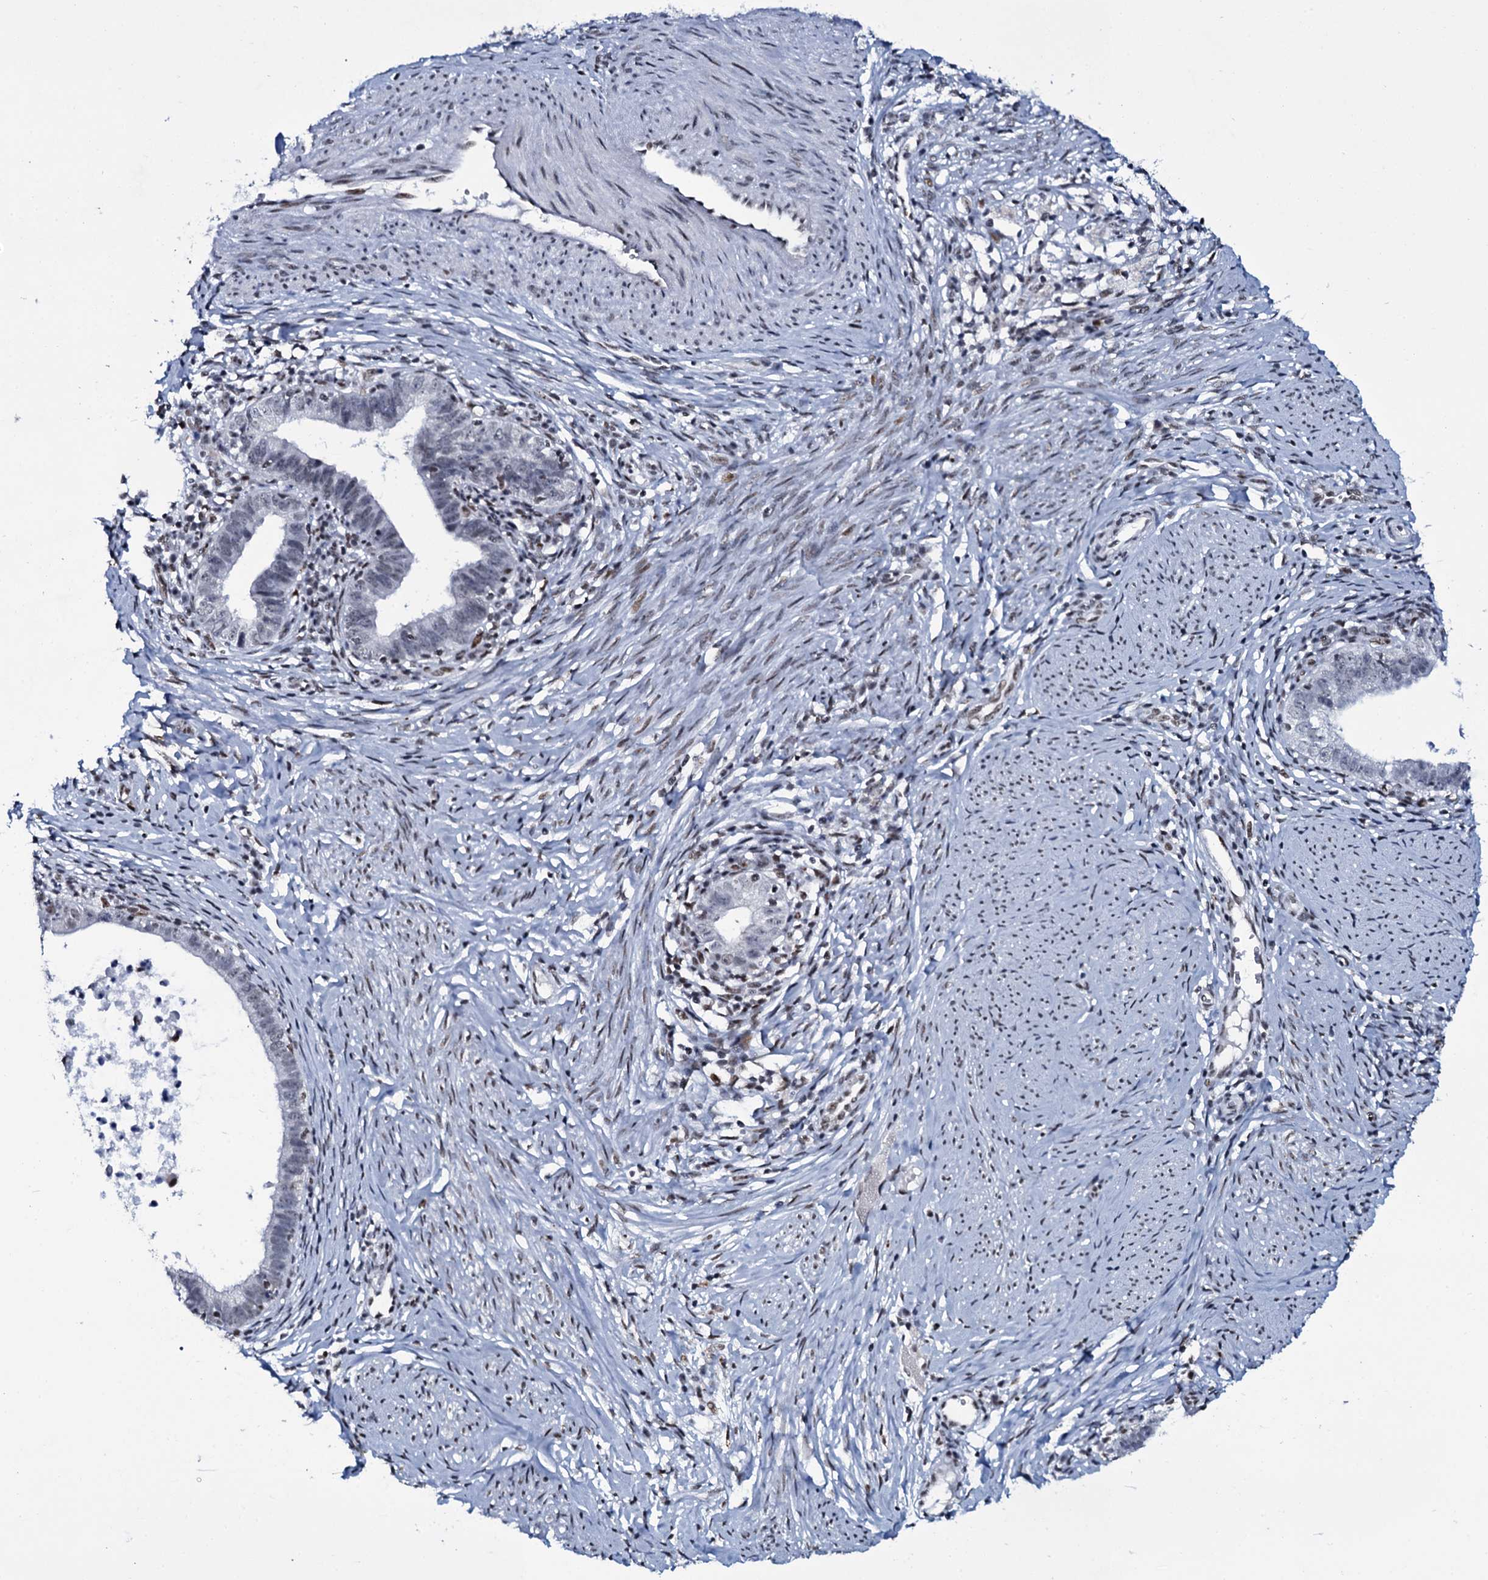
{"staining": {"intensity": "negative", "quantity": "none", "location": "none"}, "tissue": "cervical cancer", "cell_type": "Tumor cells", "image_type": "cancer", "snomed": [{"axis": "morphology", "description": "Adenocarcinoma, NOS"}, {"axis": "topography", "description": "Cervix"}], "caption": "The immunohistochemistry photomicrograph has no significant staining in tumor cells of cervical cancer (adenocarcinoma) tissue.", "gene": "ZMIZ2", "patient": {"sex": "female", "age": 36}}